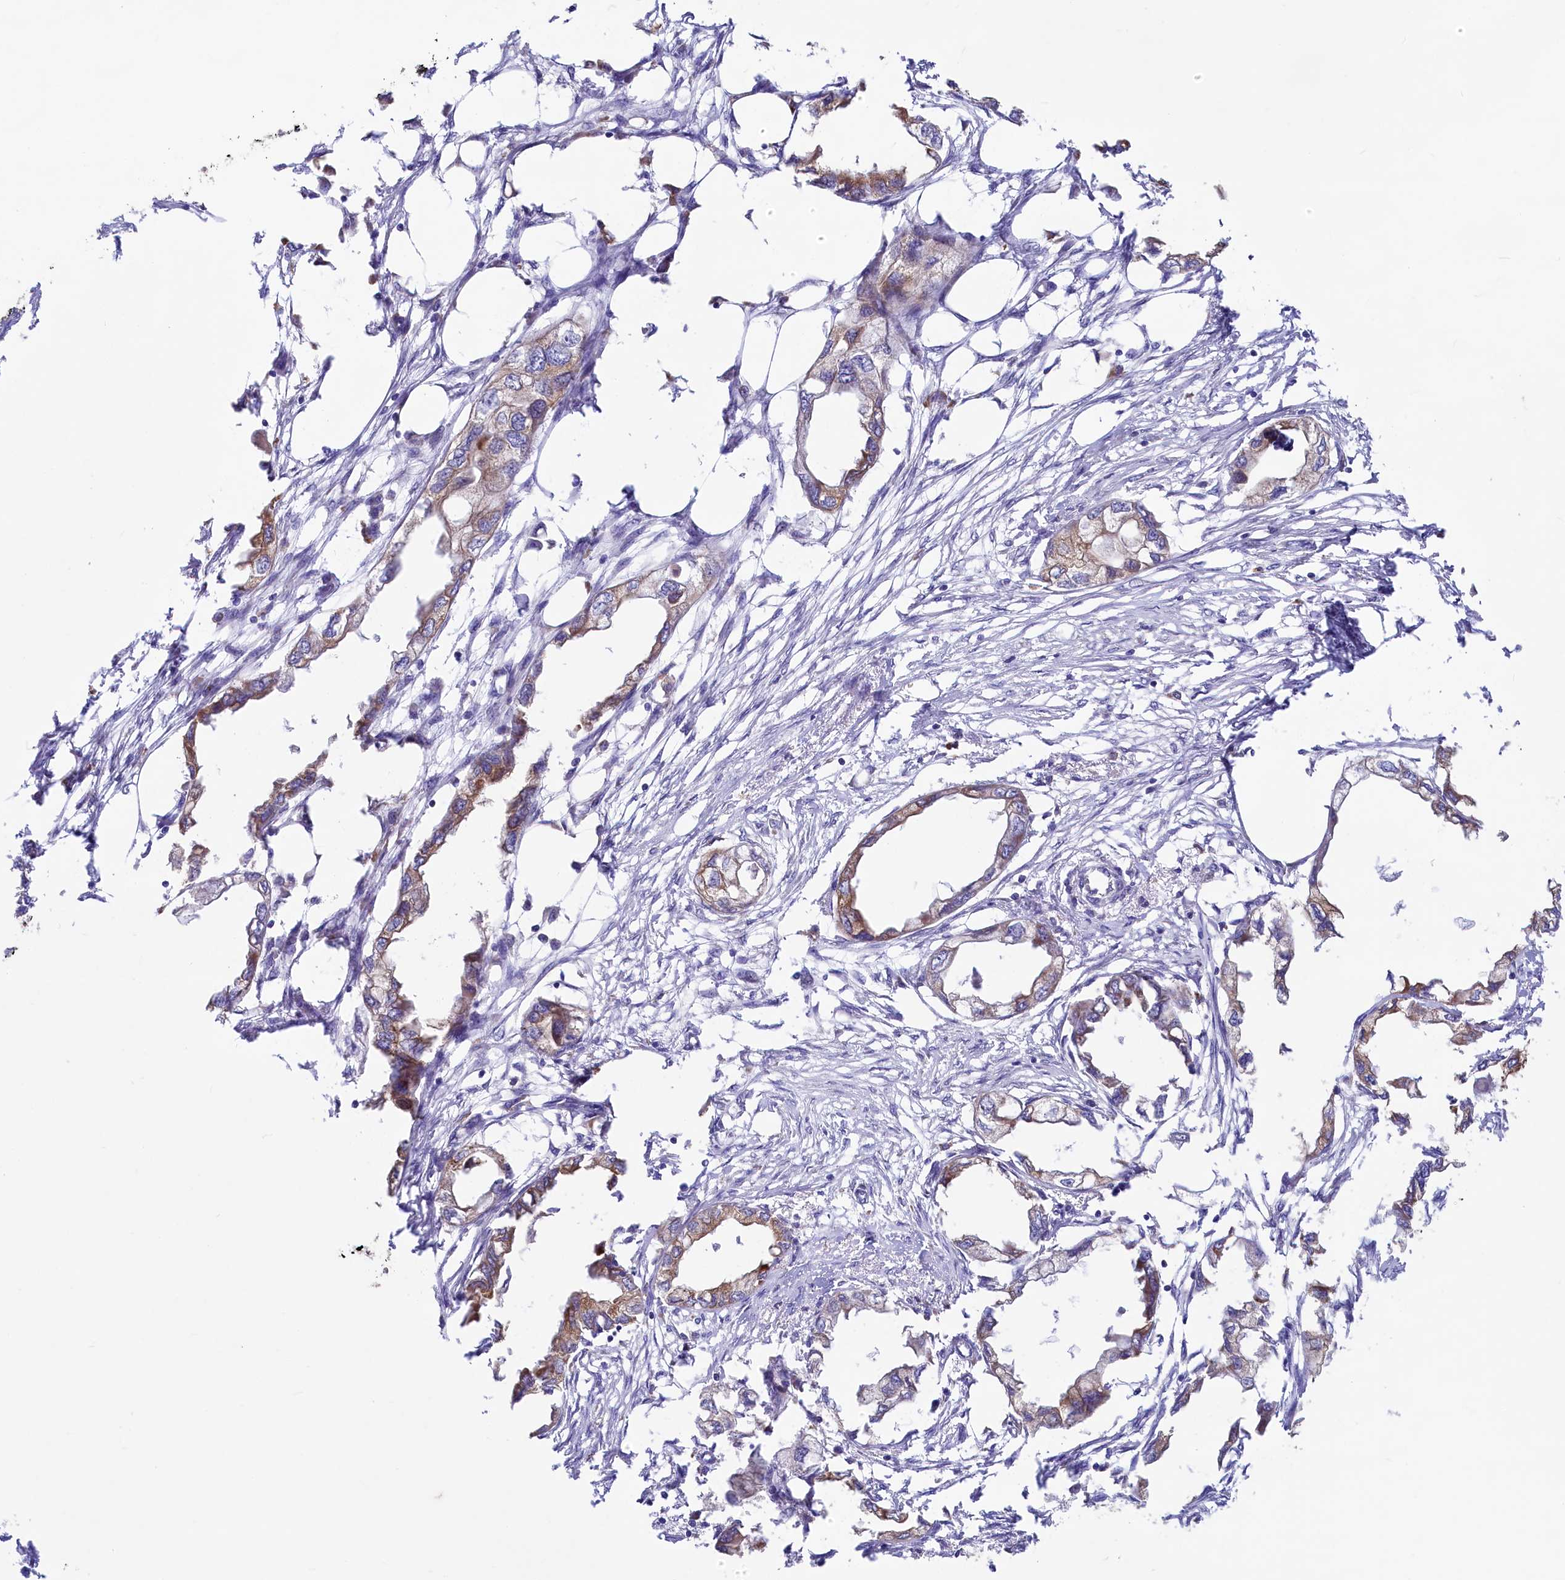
{"staining": {"intensity": "moderate", "quantity": ">75%", "location": "cytoplasmic/membranous"}, "tissue": "endometrial cancer", "cell_type": "Tumor cells", "image_type": "cancer", "snomed": [{"axis": "morphology", "description": "Adenocarcinoma, NOS"}, {"axis": "morphology", "description": "Adenocarcinoma, metastatic, NOS"}, {"axis": "topography", "description": "Adipose tissue"}, {"axis": "topography", "description": "Endometrium"}], "caption": "Immunohistochemical staining of endometrial metastatic adenocarcinoma demonstrates medium levels of moderate cytoplasmic/membranous protein expression in about >75% of tumor cells. The staining was performed using DAB to visualize the protein expression in brown, while the nuclei were stained in blue with hematoxylin (Magnification: 20x).", "gene": "CHID1", "patient": {"sex": "female", "age": 67}}